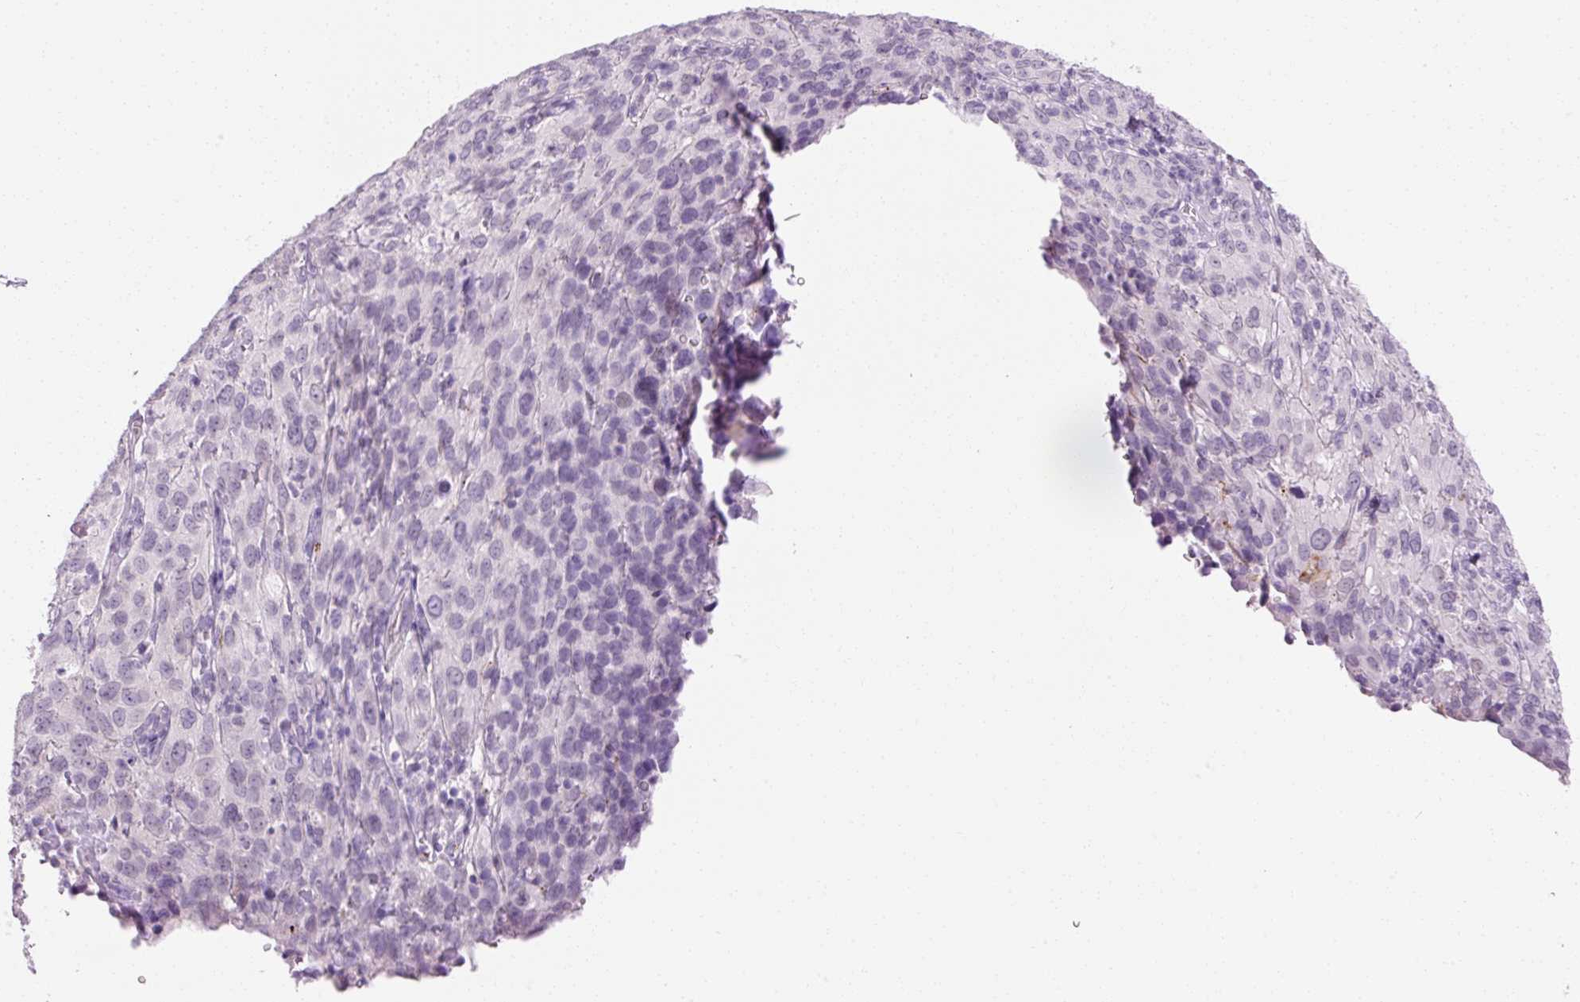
{"staining": {"intensity": "negative", "quantity": "none", "location": "none"}, "tissue": "cervical cancer", "cell_type": "Tumor cells", "image_type": "cancer", "snomed": [{"axis": "morphology", "description": "Squamous cell carcinoma, NOS"}, {"axis": "topography", "description": "Cervix"}], "caption": "Cervical squamous cell carcinoma stained for a protein using IHC exhibits no positivity tumor cells.", "gene": "ANKRD20A1", "patient": {"sex": "female", "age": 51}}